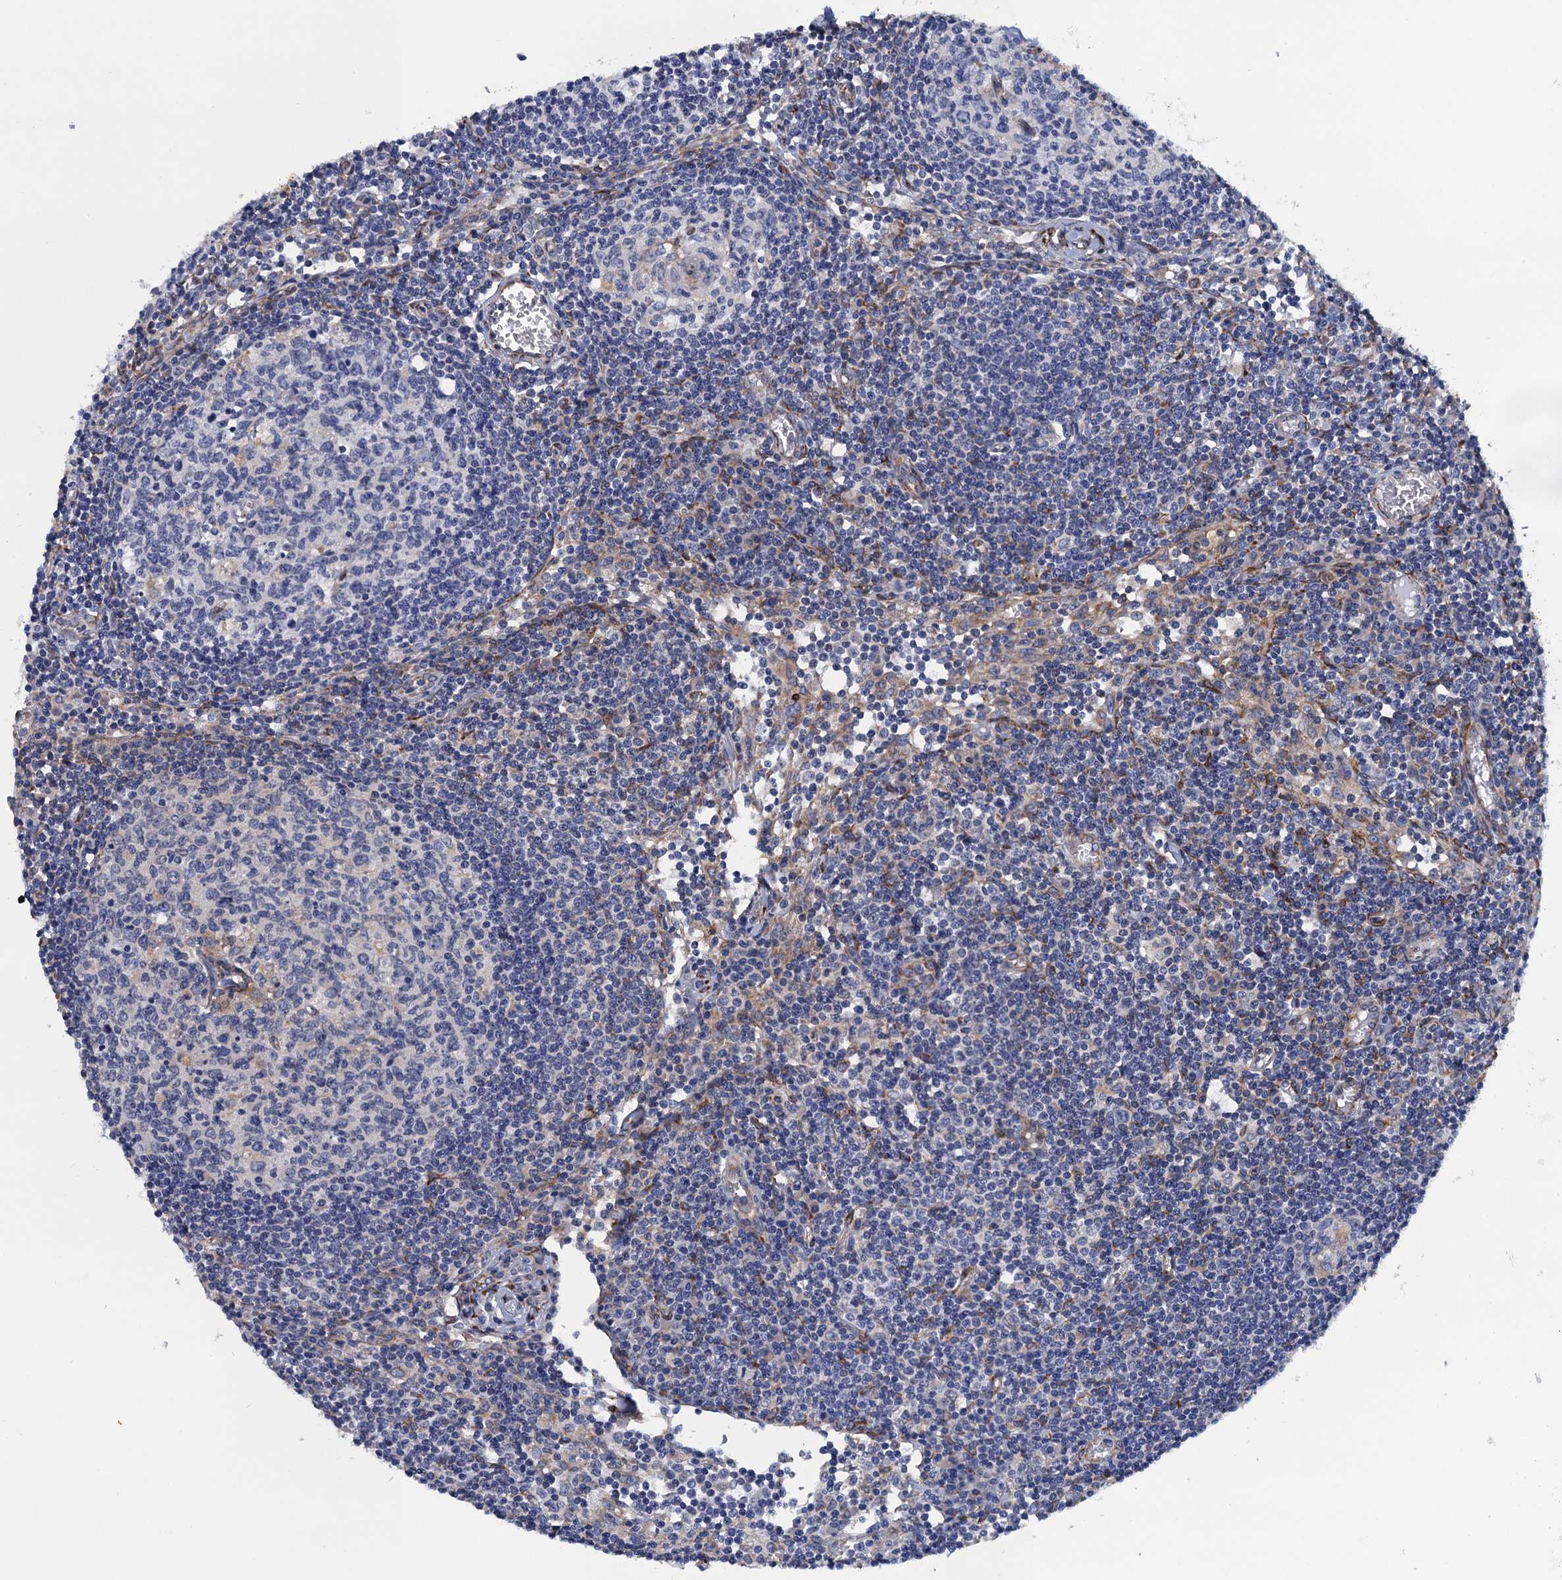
{"staining": {"intensity": "negative", "quantity": "none", "location": "none"}, "tissue": "lymph node", "cell_type": "Germinal center cells", "image_type": "normal", "snomed": [{"axis": "morphology", "description": "Normal tissue, NOS"}, {"axis": "topography", "description": "Lymph node"}], "caption": "This photomicrograph is of normal lymph node stained with immunohistochemistry to label a protein in brown with the nuclei are counter-stained blue. There is no expression in germinal center cells. (Immunohistochemistry, brightfield microscopy, high magnification).", "gene": "POGLUT3", "patient": {"sex": "female", "age": 55}}